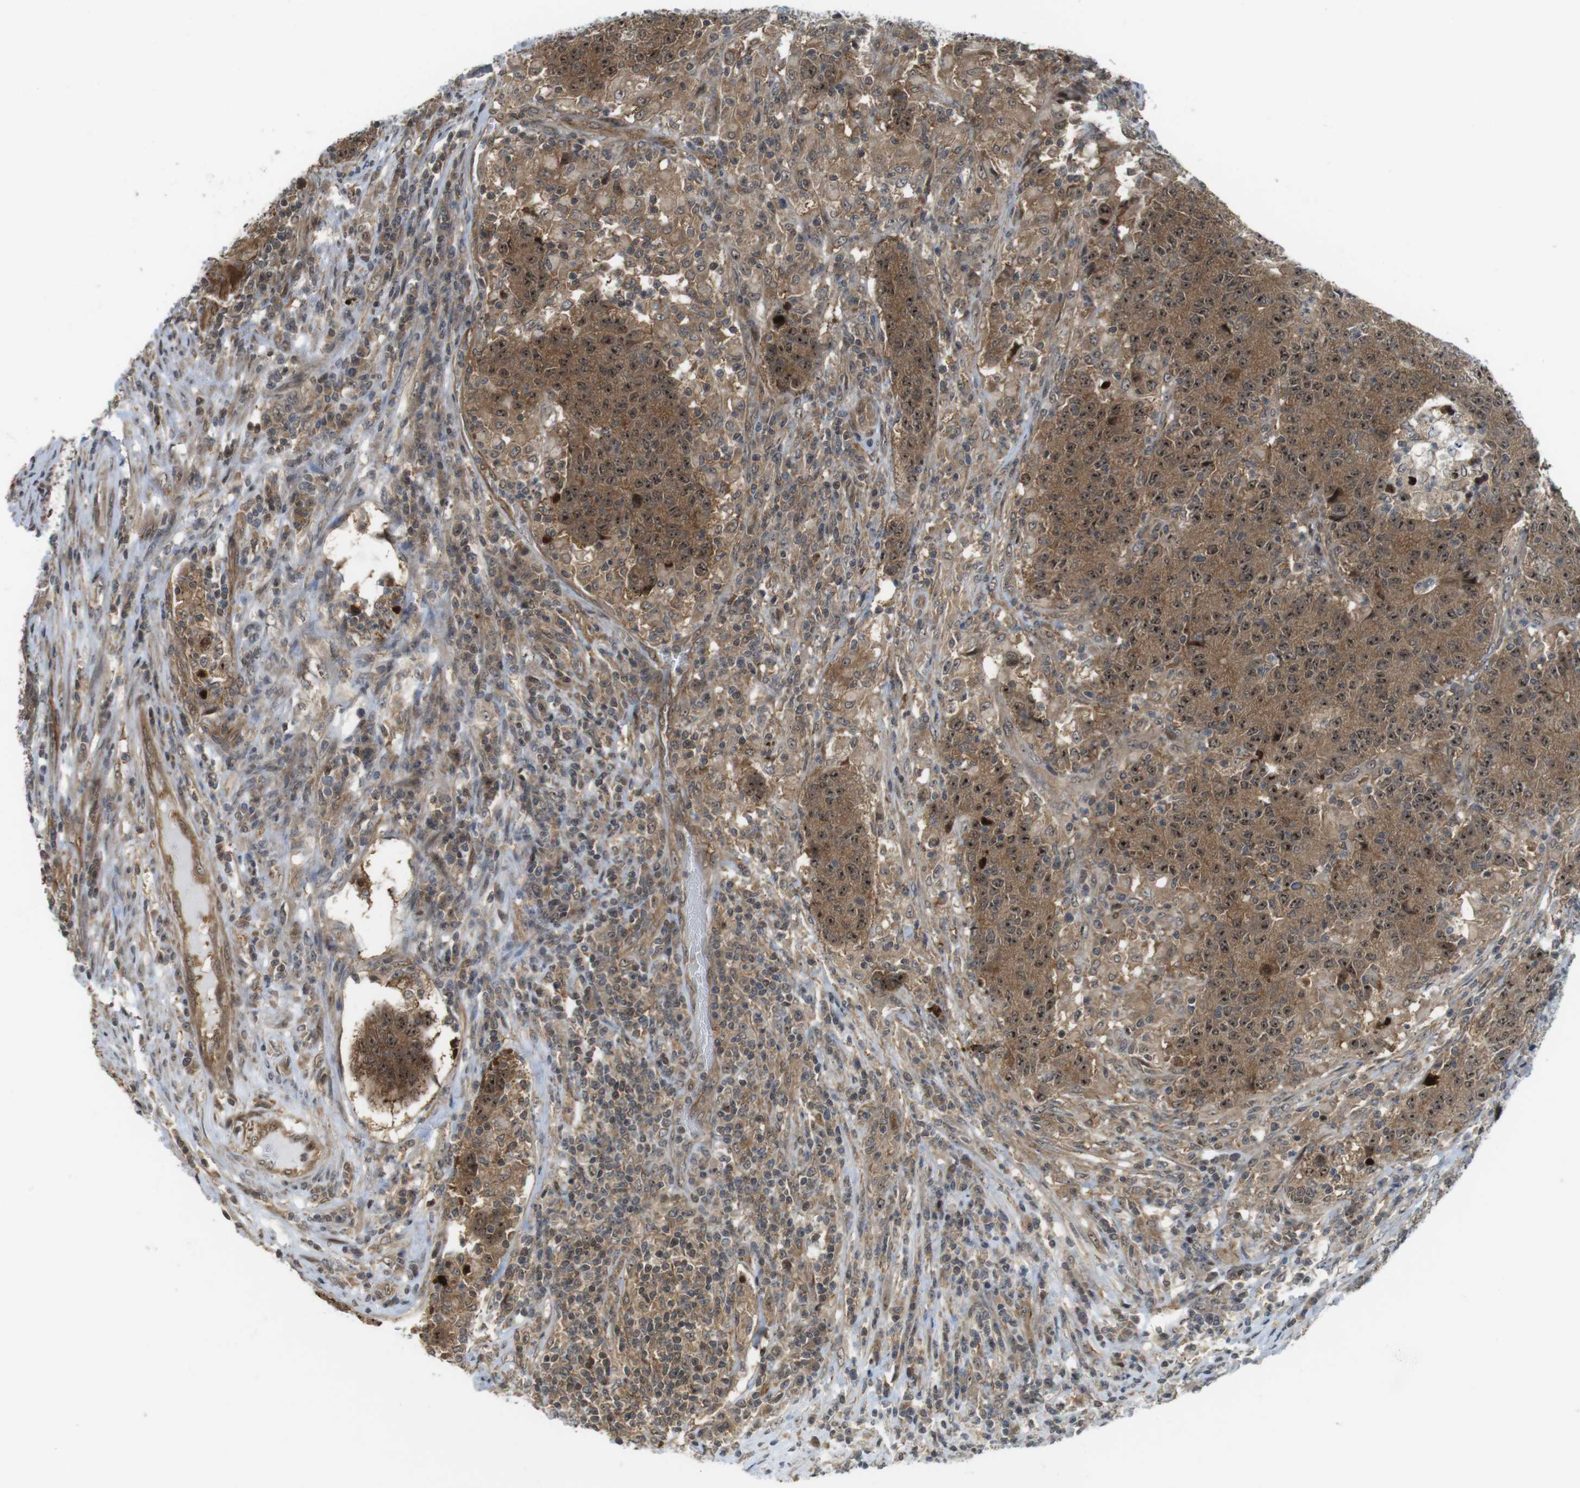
{"staining": {"intensity": "moderate", "quantity": ">75%", "location": "cytoplasmic/membranous,nuclear"}, "tissue": "colorectal cancer", "cell_type": "Tumor cells", "image_type": "cancer", "snomed": [{"axis": "morphology", "description": "Normal tissue, NOS"}, {"axis": "morphology", "description": "Adenocarcinoma, NOS"}, {"axis": "topography", "description": "Colon"}], "caption": "Moderate cytoplasmic/membranous and nuclear protein positivity is seen in about >75% of tumor cells in colorectal adenocarcinoma.", "gene": "CC2D1A", "patient": {"sex": "female", "age": 75}}